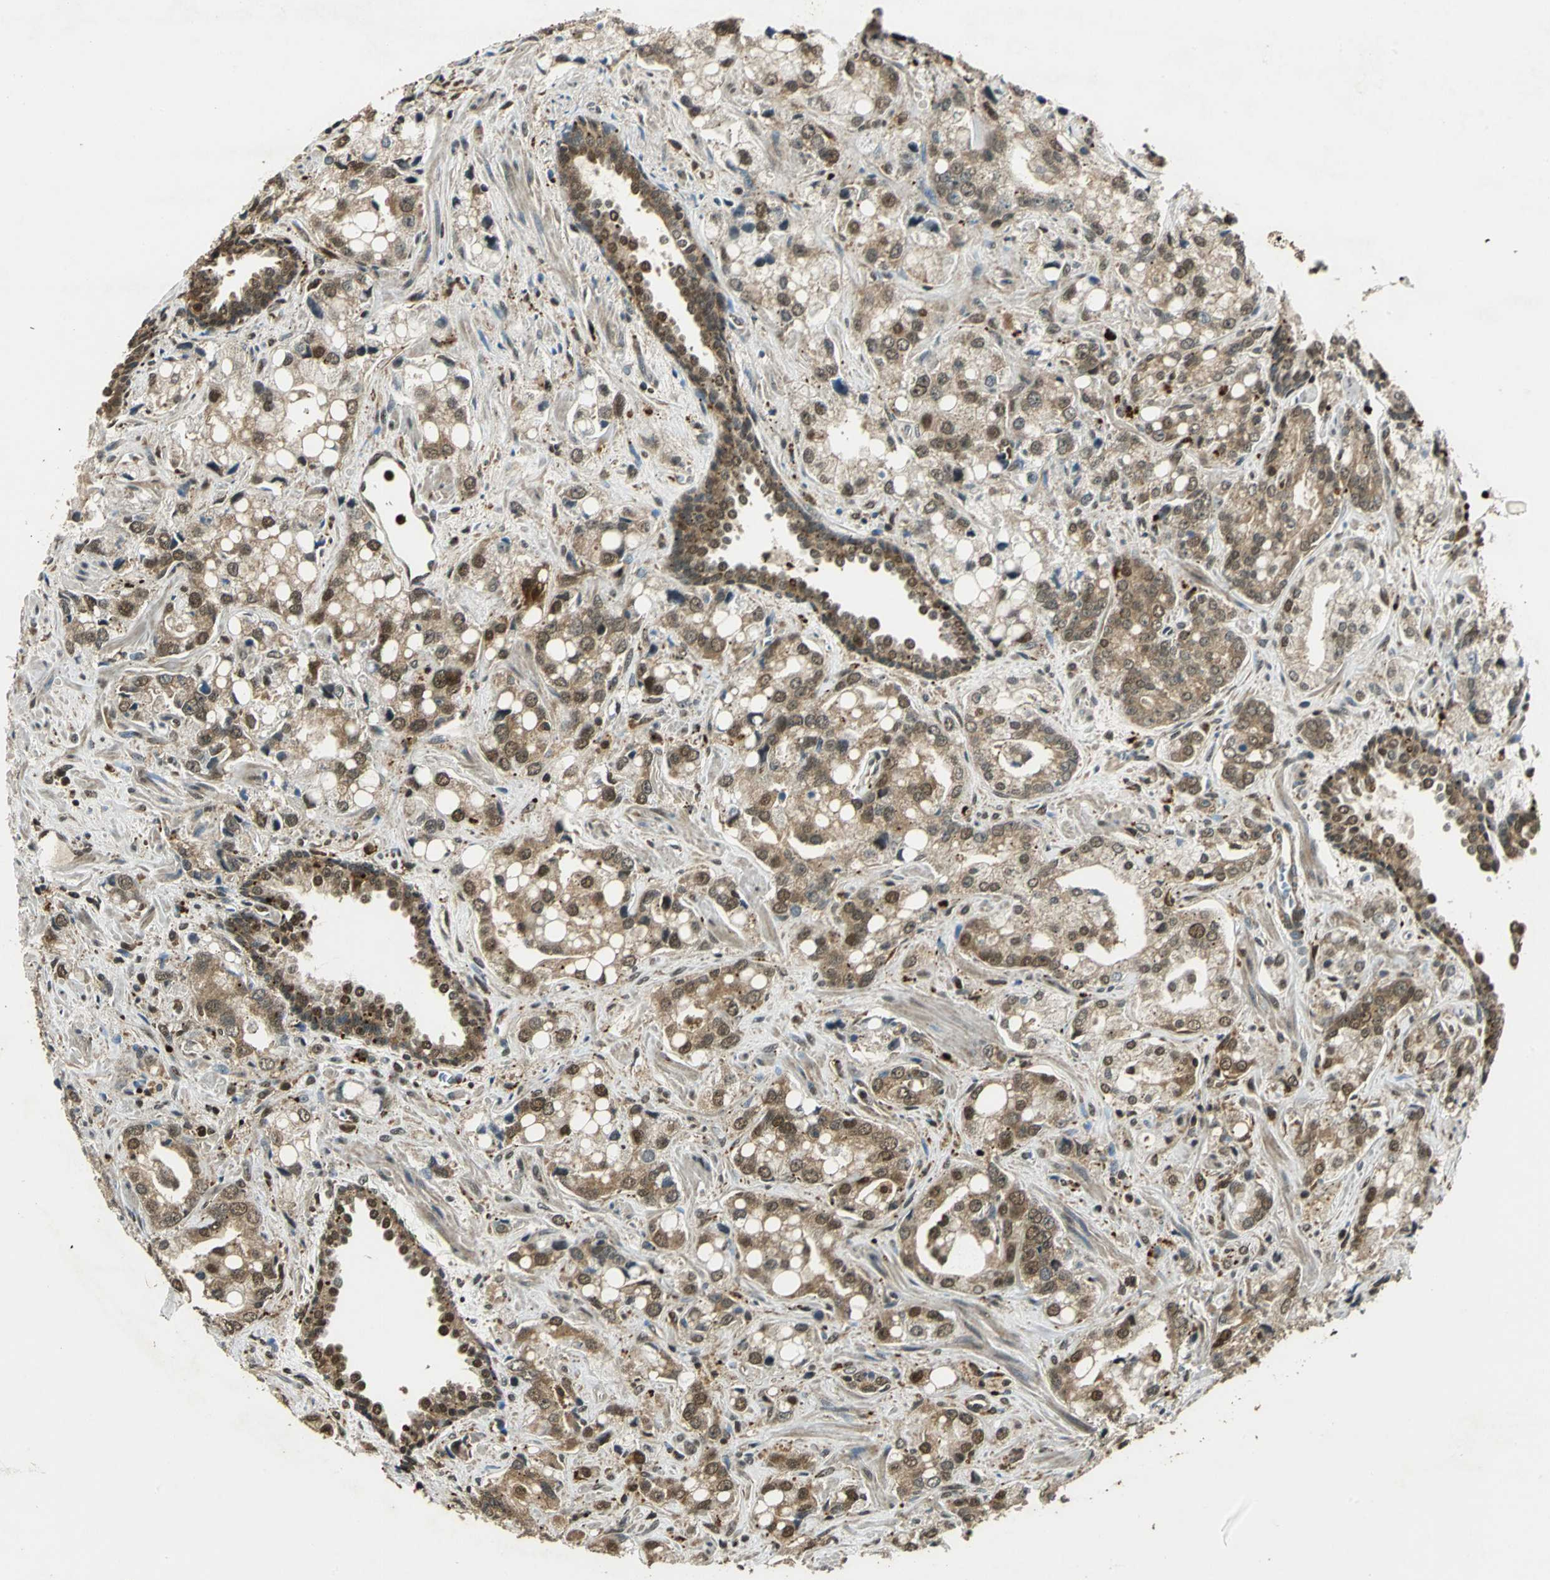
{"staining": {"intensity": "moderate", "quantity": ">75%", "location": "cytoplasmic/membranous,nuclear"}, "tissue": "prostate cancer", "cell_type": "Tumor cells", "image_type": "cancer", "snomed": [{"axis": "morphology", "description": "Adenocarcinoma, High grade"}, {"axis": "topography", "description": "Prostate"}], "caption": "A histopathology image of human prostate adenocarcinoma (high-grade) stained for a protein demonstrates moderate cytoplasmic/membranous and nuclear brown staining in tumor cells.", "gene": "PPP1R13L", "patient": {"sex": "male", "age": 67}}